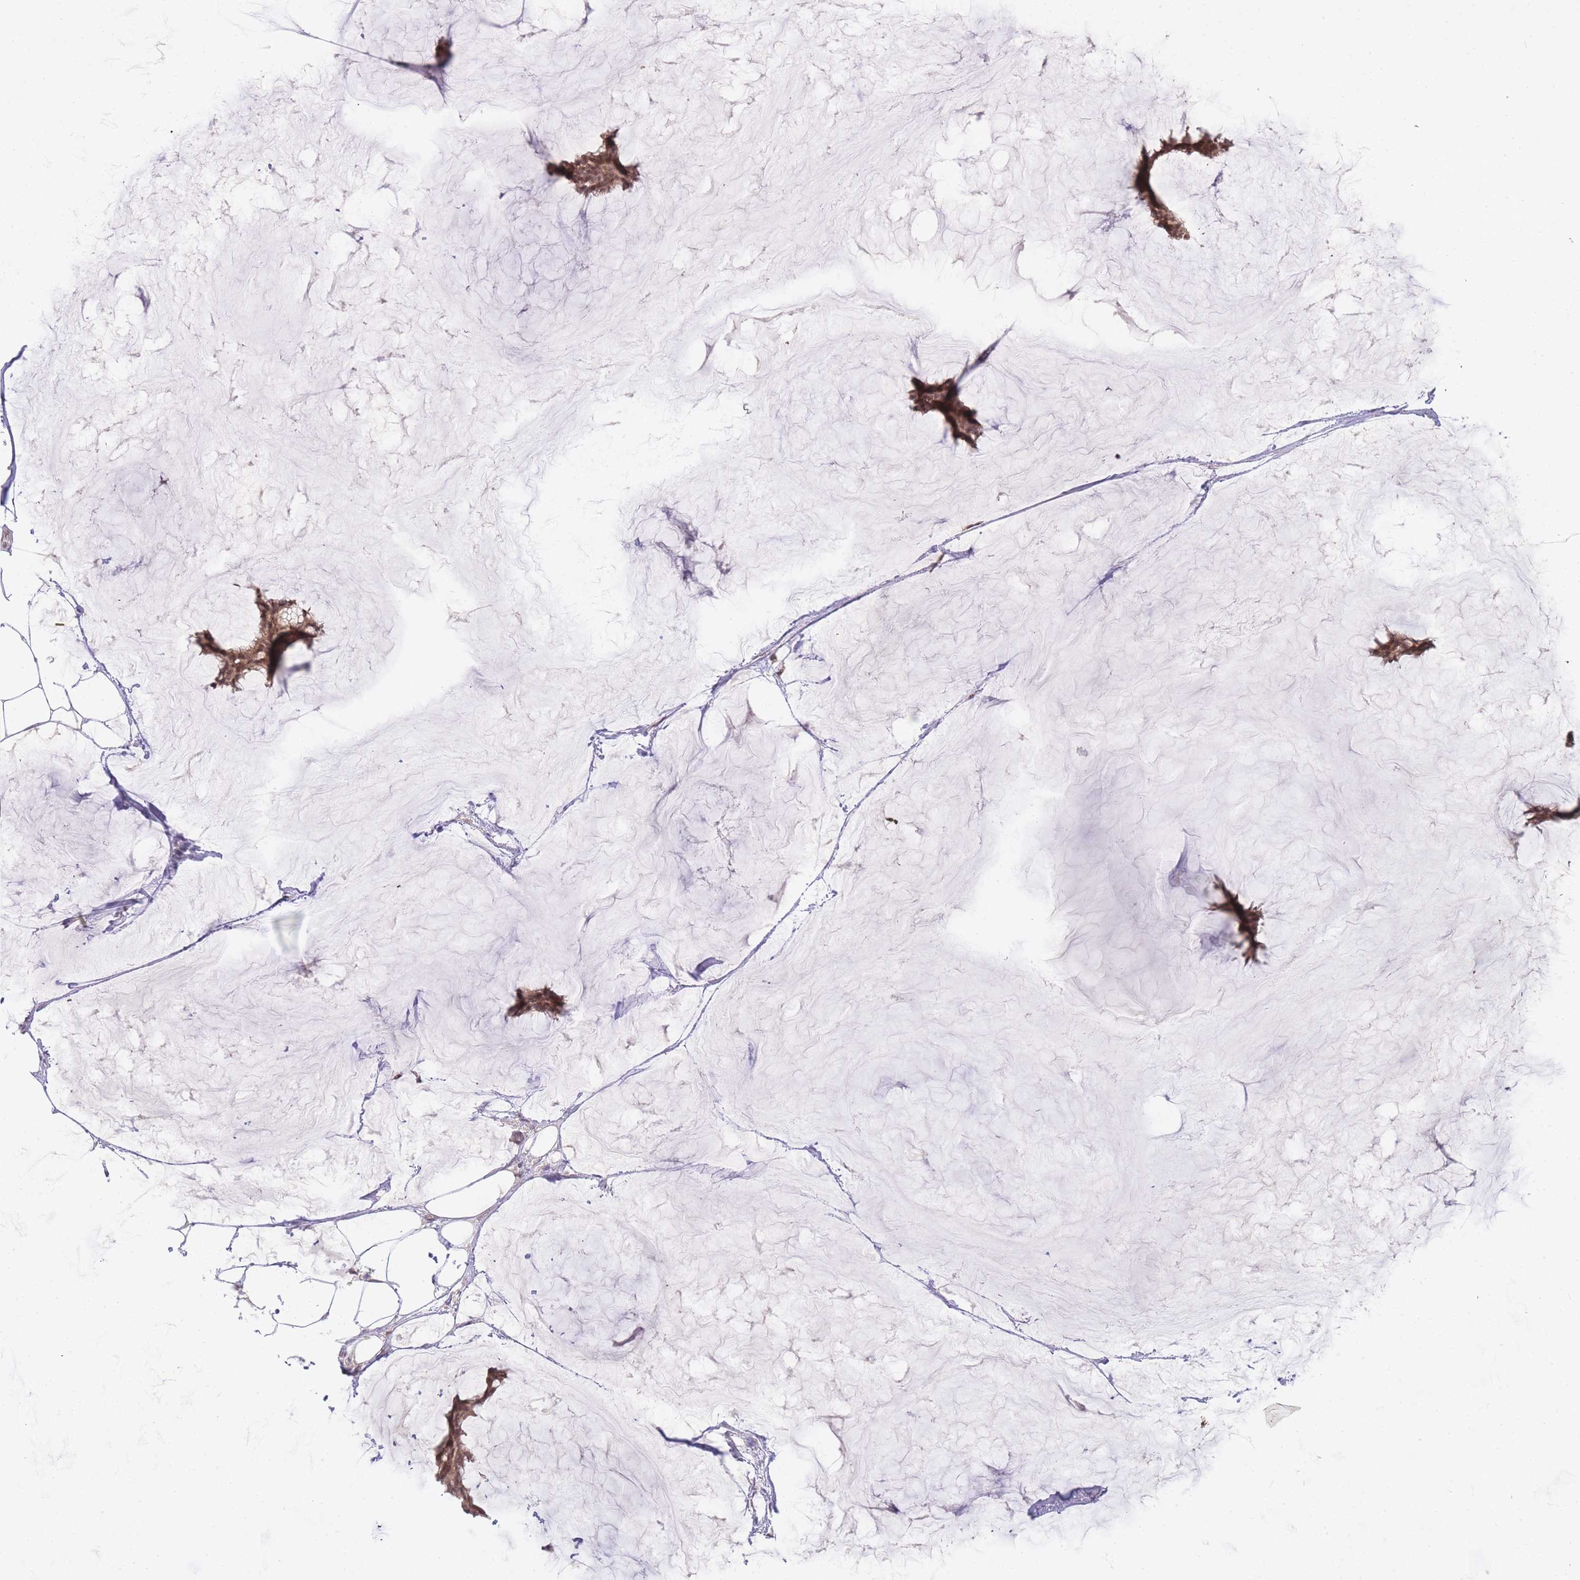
{"staining": {"intensity": "moderate", "quantity": ">75%", "location": "cytoplasmic/membranous,nuclear"}, "tissue": "breast cancer", "cell_type": "Tumor cells", "image_type": "cancer", "snomed": [{"axis": "morphology", "description": "Duct carcinoma"}, {"axis": "topography", "description": "Breast"}], "caption": "Protein expression analysis of human breast invasive ductal carcinoma reveals moderate cytoplasmic/membranous and nuclear positivity in about >75% of tumor cells.", "gene": "KIAA1191", "patient": {"sex": "female", "age": 93}}